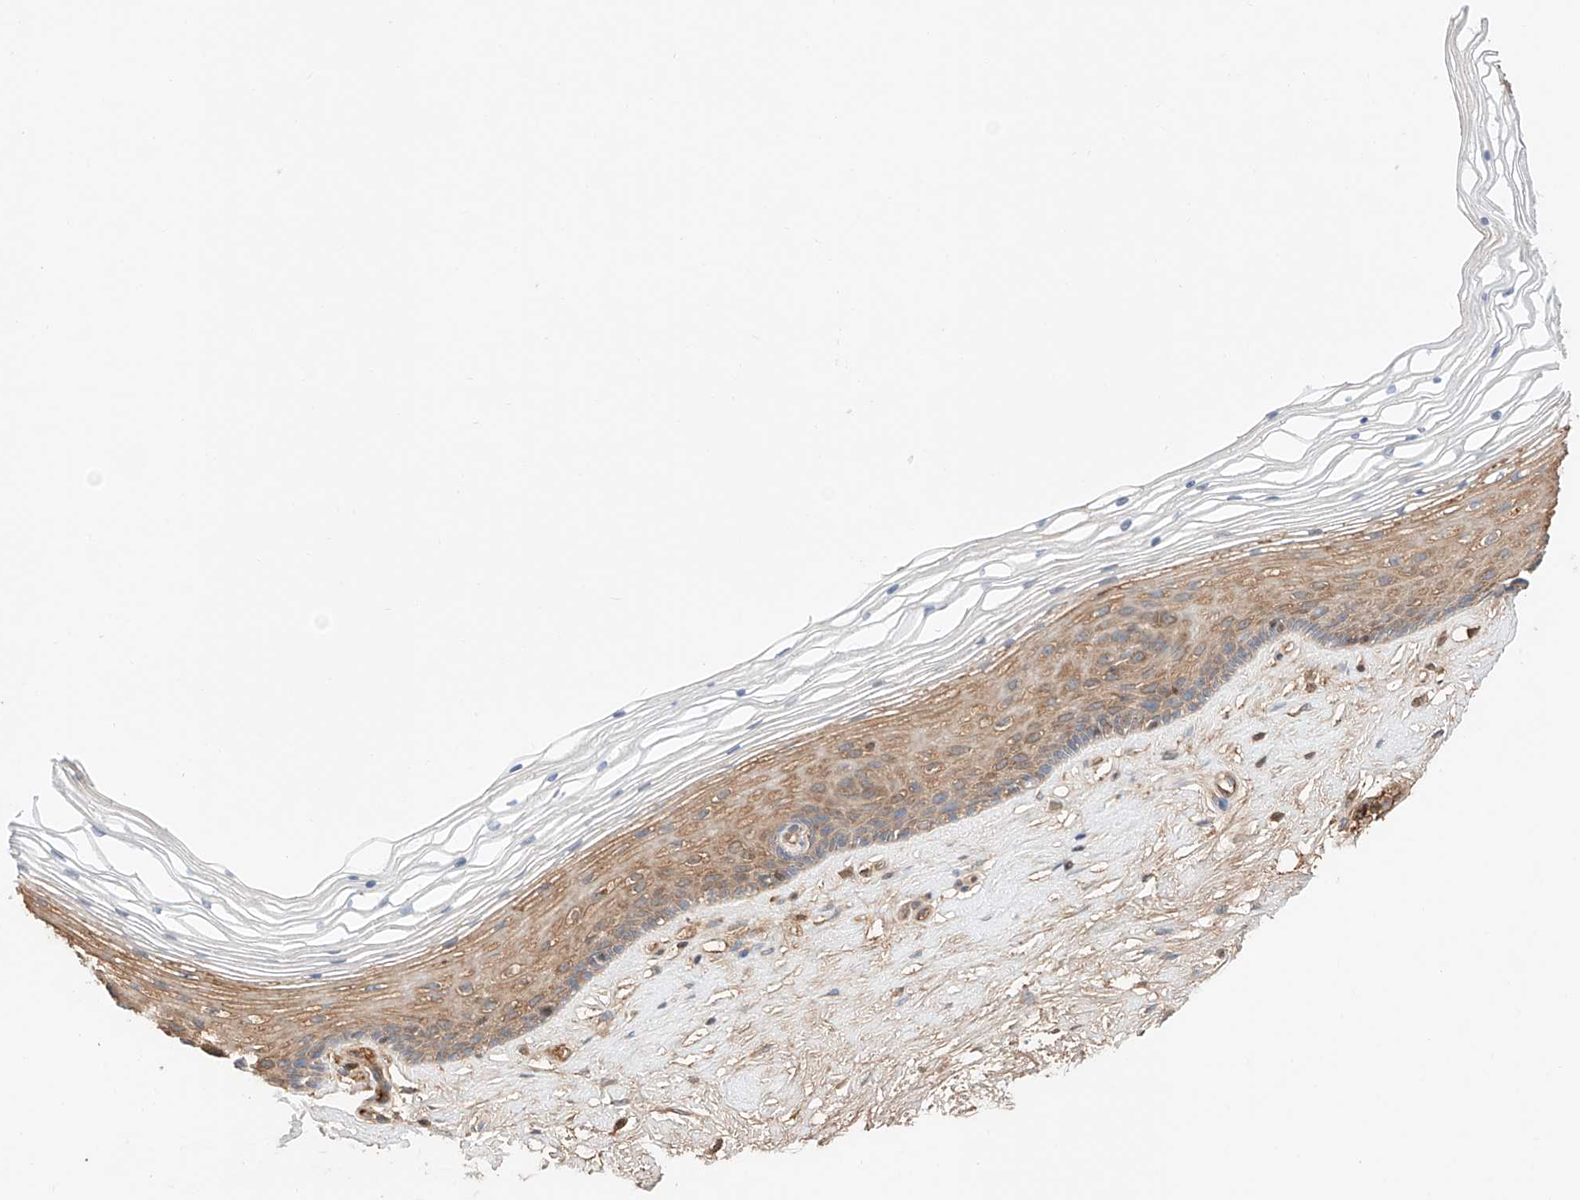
{"staining": {"intensity": "weak", "quantity": ">75%", "location": "cytoplasmic/membranous"}, "tissue": "vagina", "cell_type": "Squamous epithelial cells", "image_type": "normal", "snomed": [{"axis": "morphology", "description": "Normal tissue, NOS"}, {"axis": "topography", "description": "Vagina"}], "caption": "Immunohistochemistry (IHC) of unremarkable human vagina shows low levels of weak cytoplasmic/membranous expression in about >75% of squamous epithelial cells. (Brightfield microscopy of DAB IHC at high magnification).", "gene": "PGGT1B", "patient": {"sex": "female", "age": 46}}